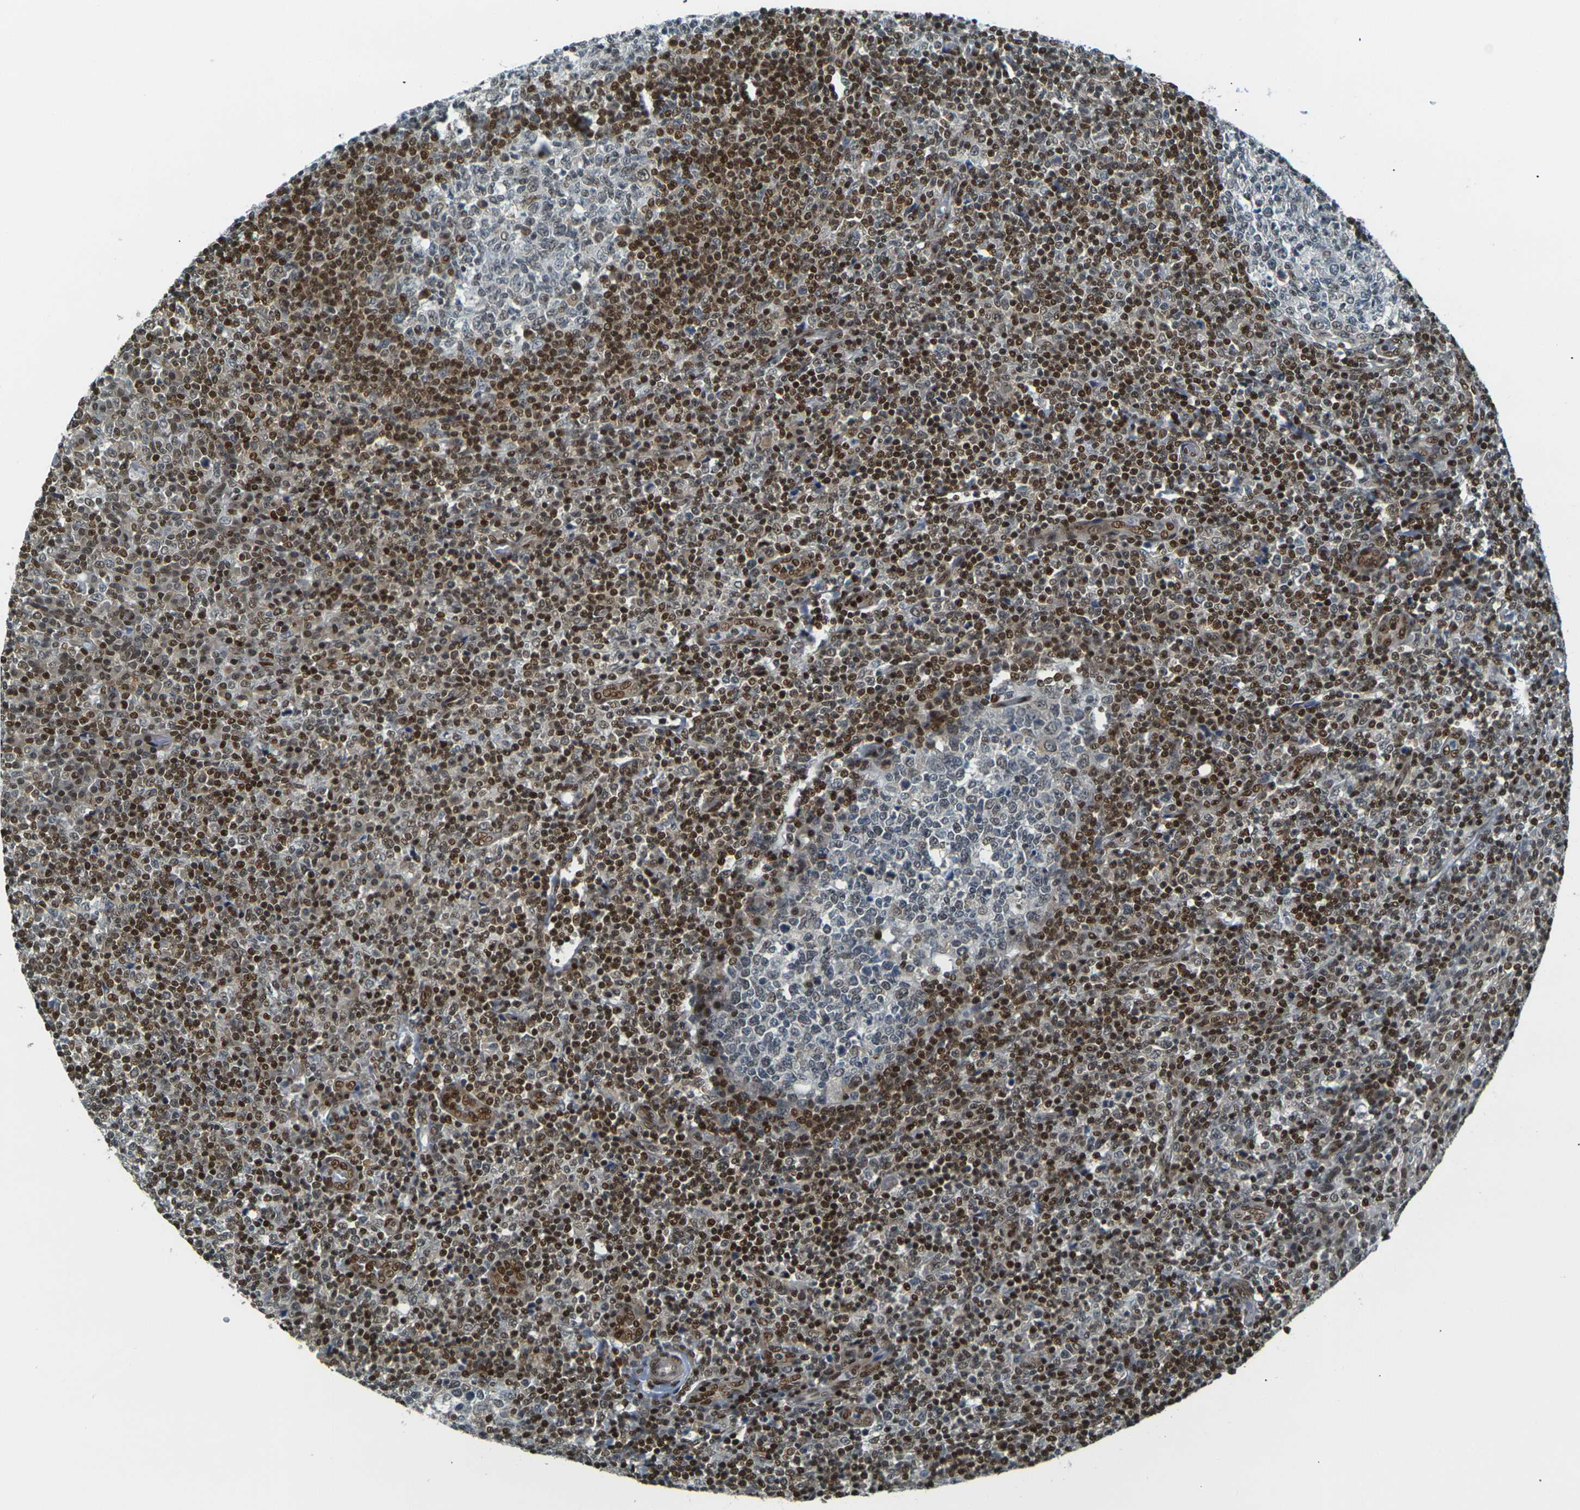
{"staining": {"intensity": "moderate", "quantity": "<25%", "location": "nuclear"}, "tissue": "tonsil", "cell_type": "Germinal center cells", "image_type": "normal", "snomed": [{"axis": "morphology", "description": "Normal tissue, NOS"}, {"axis": "topography", "description": "Tonsil"}], "caption": "A brown stain shows moderate nuclear expression of a protein in germinal center cells of unremarkable tonsil. The protein of interest is stained brown, and the nuclei are stained in blue (DAB IHC with brightfield microscopy, high magnification).", "gene": "NHEJ1", "patient": {"sex": "female", "age": 19}}